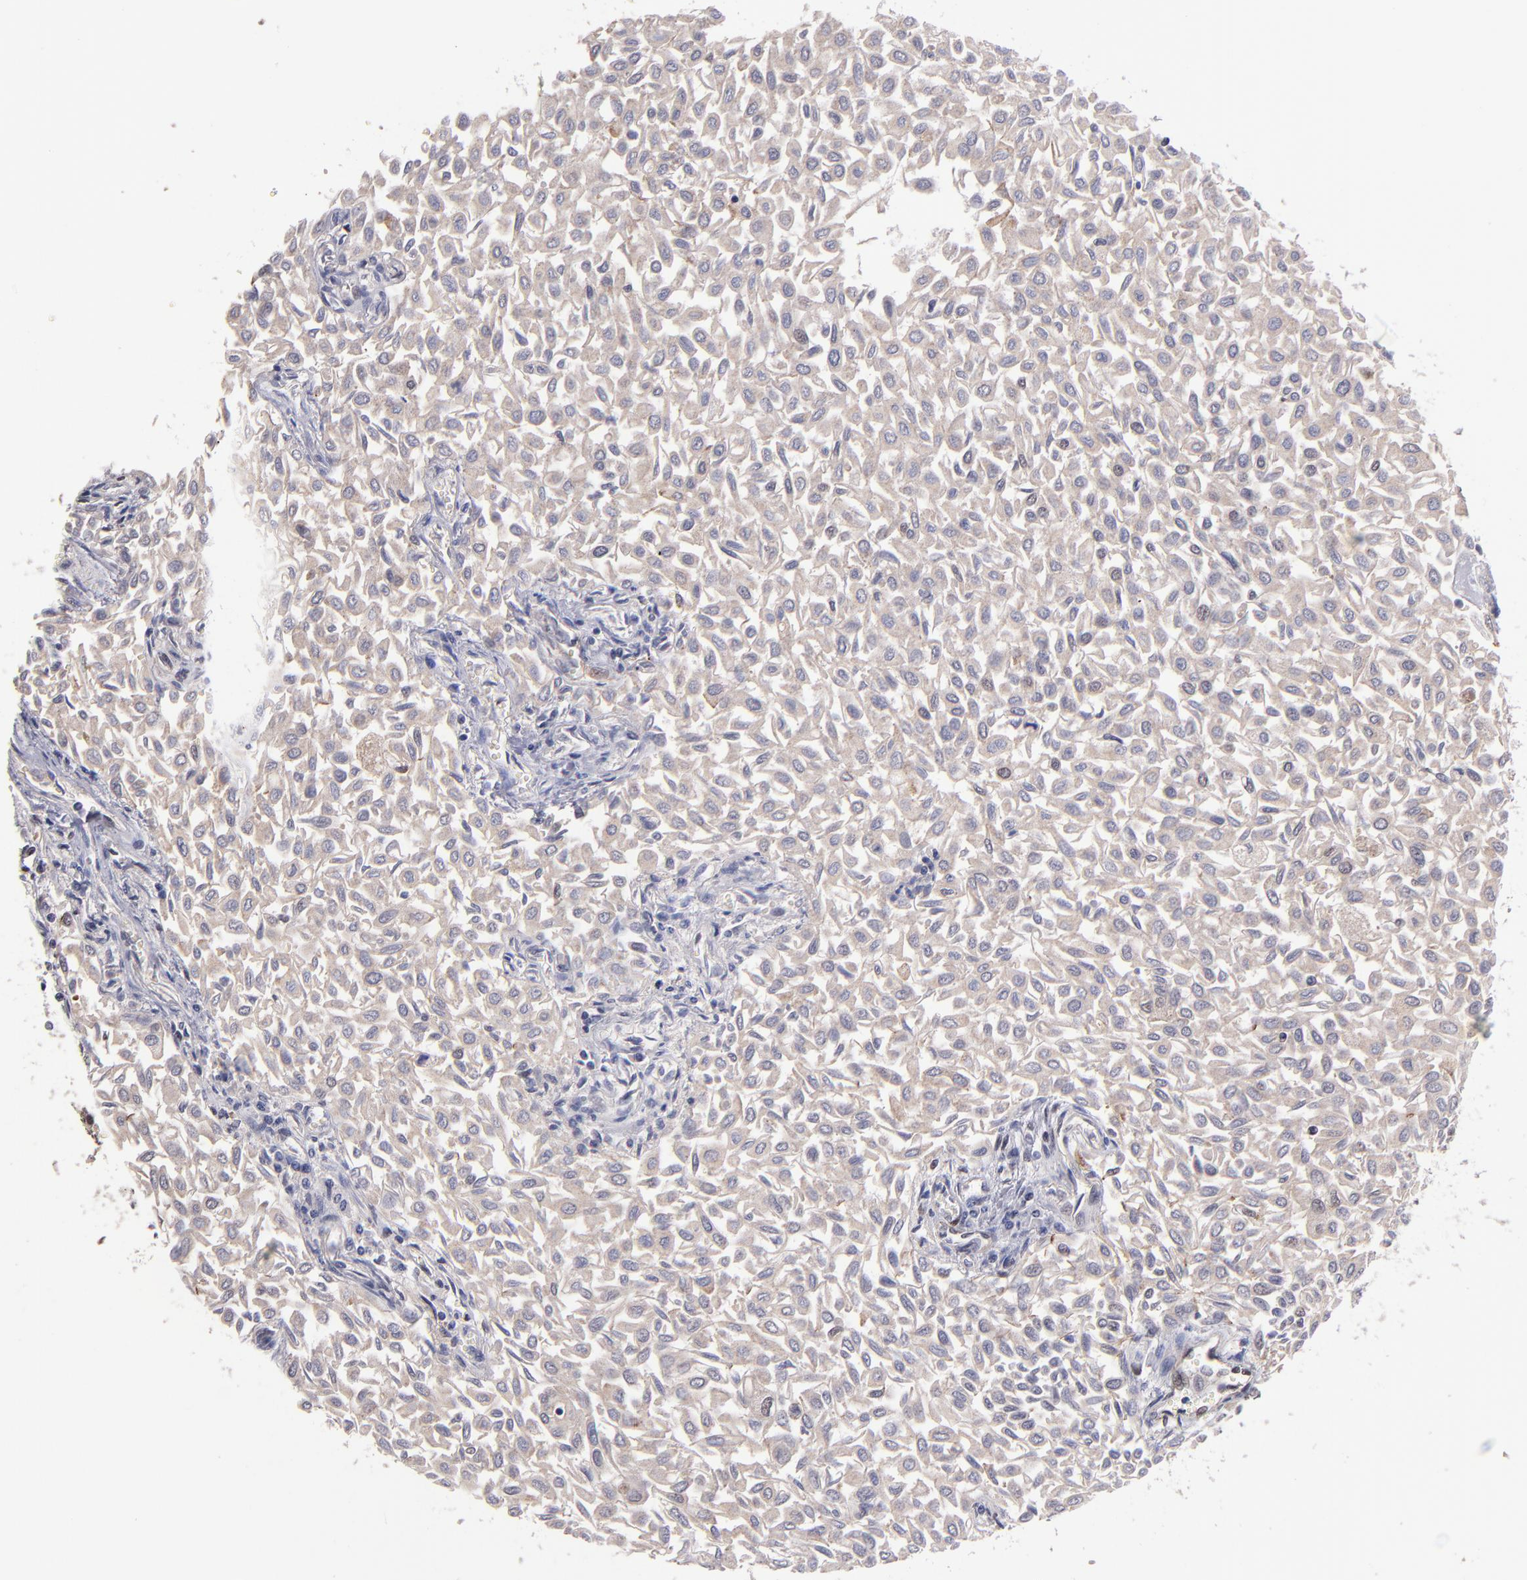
{"staining": {"intensity": "weak", "quantity": ">75%", "location": "cytoplasmic/membranous,nuclear"}, "tissue": "urothelial cancer", "cell_type": "Tumor cells", "image_type": "cancer", "snomed": [{"axis": "morphology", "description": "Urothelial carcinoma, Low grade"}, {"axis": "topography", "description": "Urinary bladder"}], "caption": "The histopathology image exhibits immunohistochemical staining of low-grade urothelial carcinoma. There is weak cytoplasmic/membranous and nuclear staining is present in approximately >75% of tumor cells.", "gene": "EP300", "patient": {"sex": "male", "age": 64}}